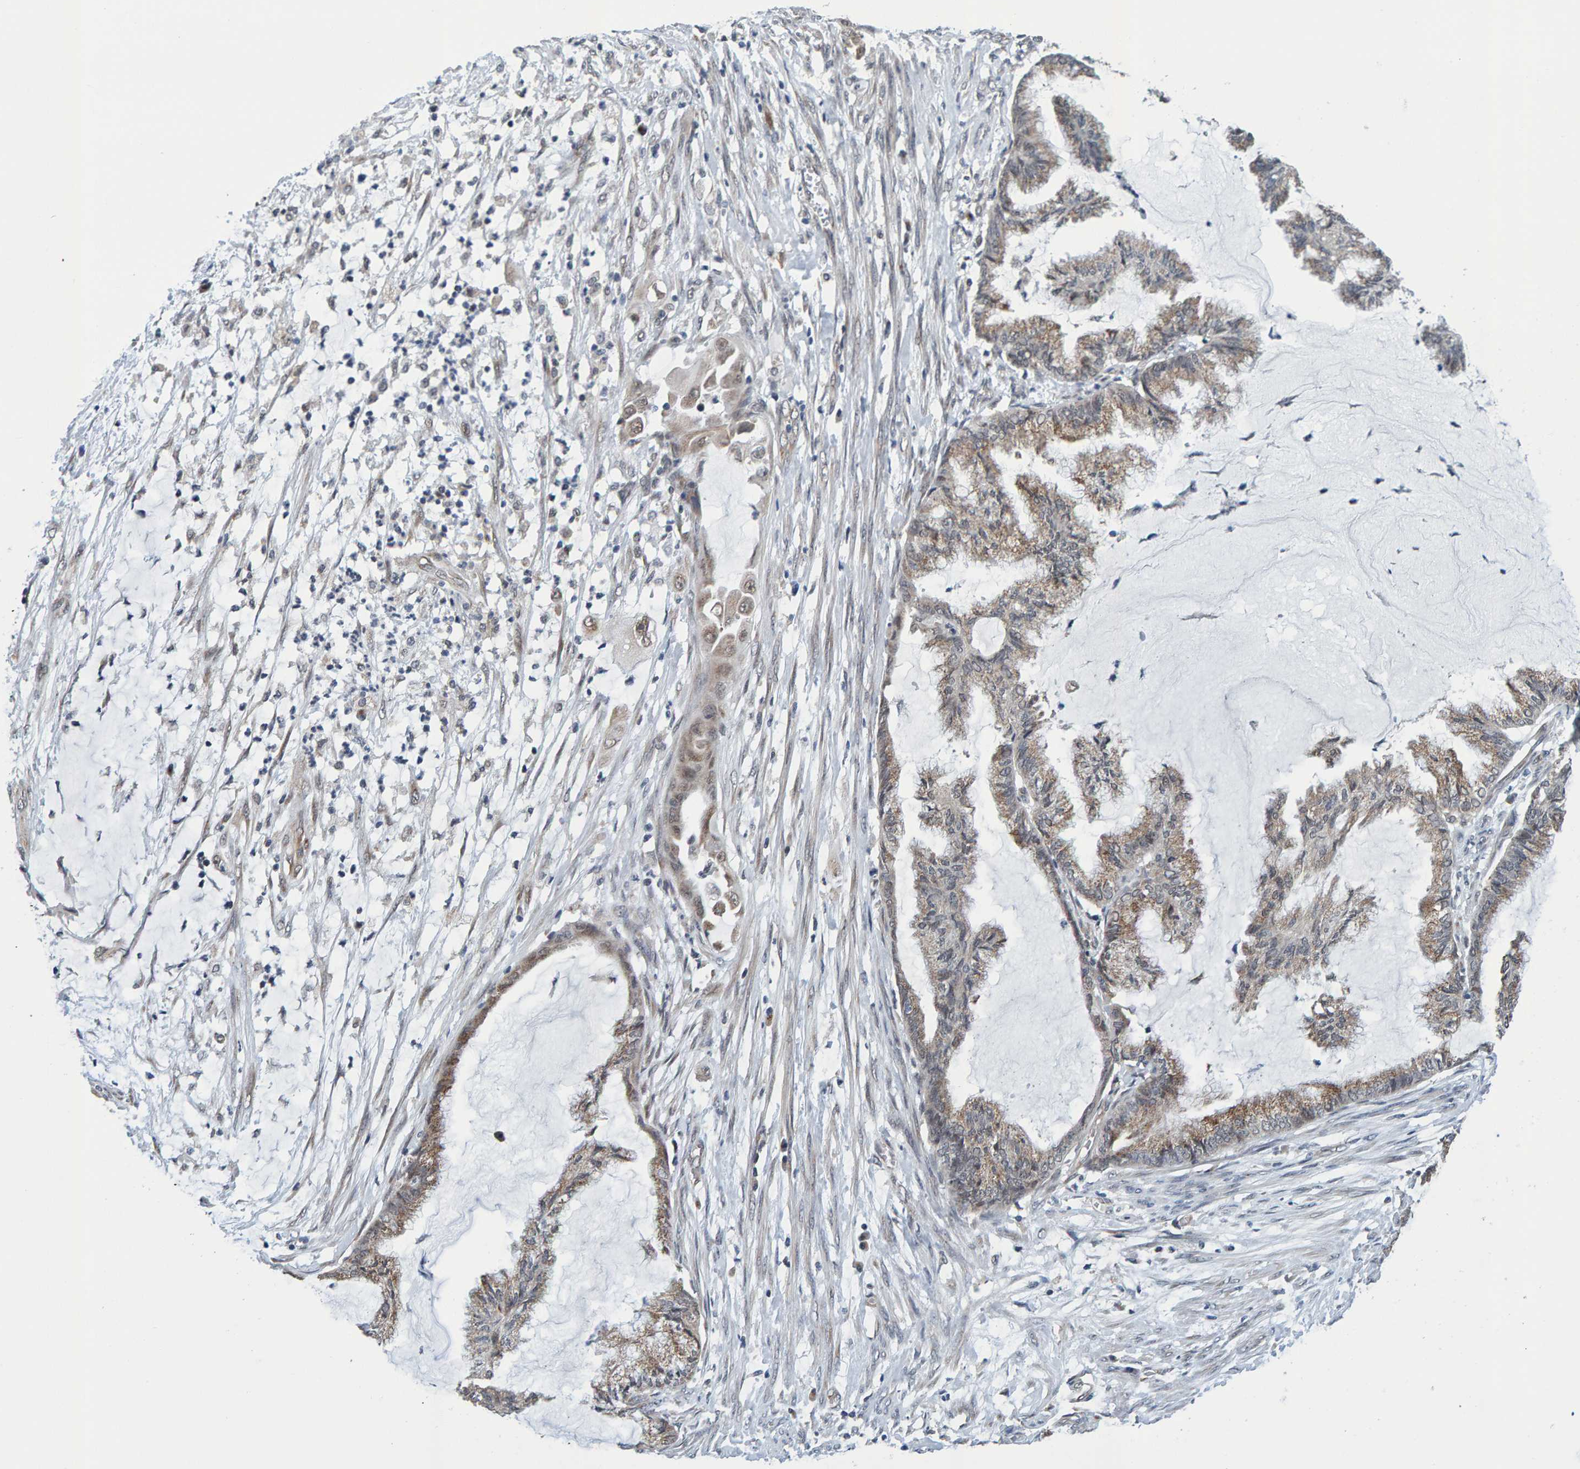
{"staining": {"intensity": "weak", "quantity": ">75%", "location": "cytoplasmic/membranous"}, "tissue": "endometrial cancer", "cell_type": "Tumor cells", "image_type": "cancer", "snomed": [{"axis": "morphology", "description": "Adenocarcinoma, NOS"}, {"axis": "topography", "description": "Endometrium"}], "caption": "Immunohistochemical staining of human endometrial cancer demonstrates low levels of weak cytoplasmic/membranous expression in about >75% of tumor cells. (Stains: DAB in brown, nuclei in blue, Microscopy: brightfield microscopy at high magnification).", "gene": "SCRN2", "patient": {"sex": "female", "age": 86}}